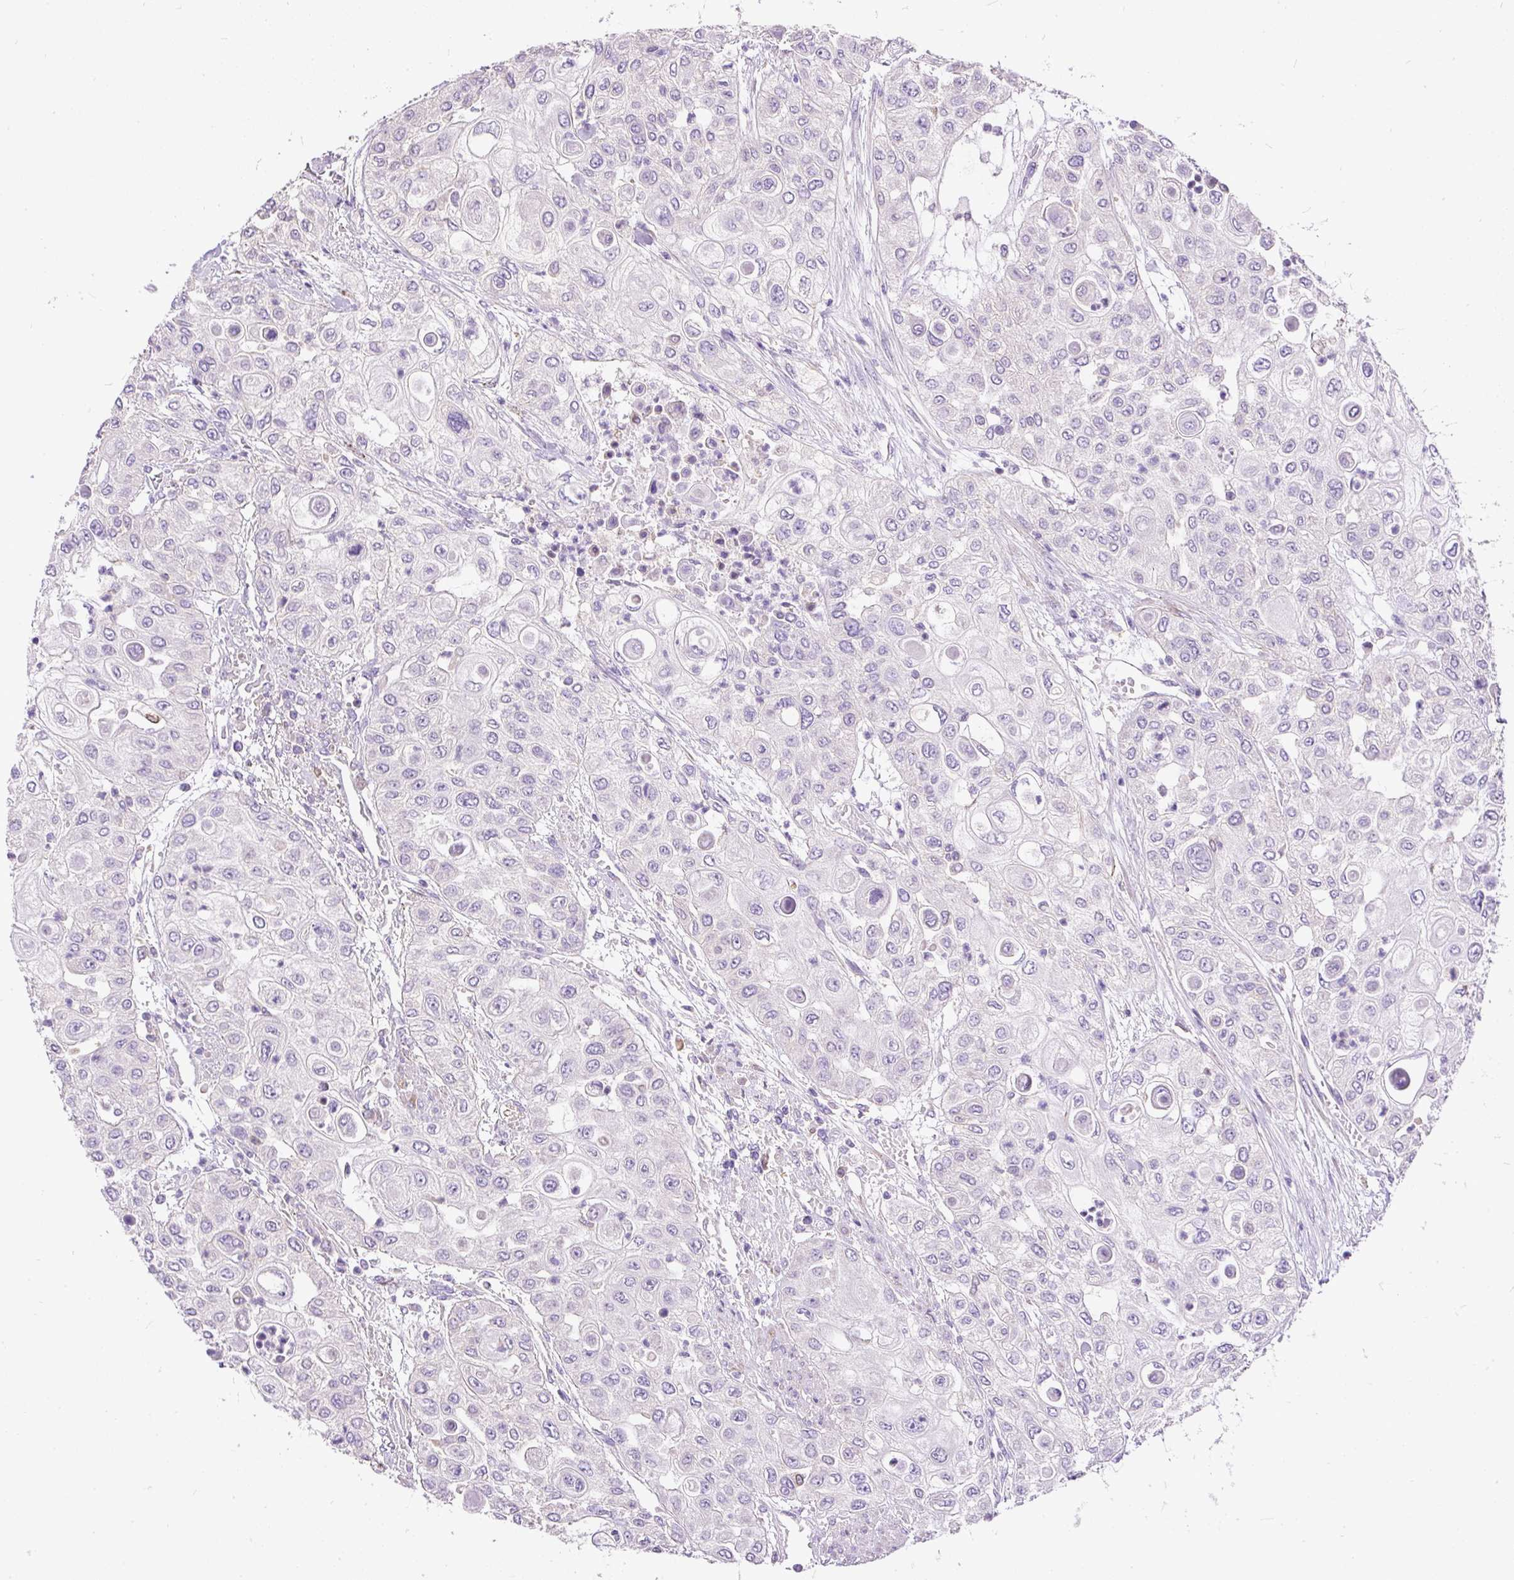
{"staining": {"intensity": "negative", "quantity": "none", "location": "none"}, "tissue": "urothelial cancer", "cell_type": "Tumor cells", "image_type": "cancer", "snomed": [{"axis": "morphology", "description": "Urothelial carcinoma, High grade"}, {"axis": "topography", "description": "Urinary bladder"}], "caption": "Immunohistochemical staining of human urothelial cancer demonstrates no significant staining in tumor cells. (Stains: DAB (3,3'-diaminobenzidine) immunohistochemistry with hematoxylin counter stain, Microscopy: brightfield microscopy at high magnification).", "gene": "GBX1", "patient": {"sex": "female", "age": 79}}